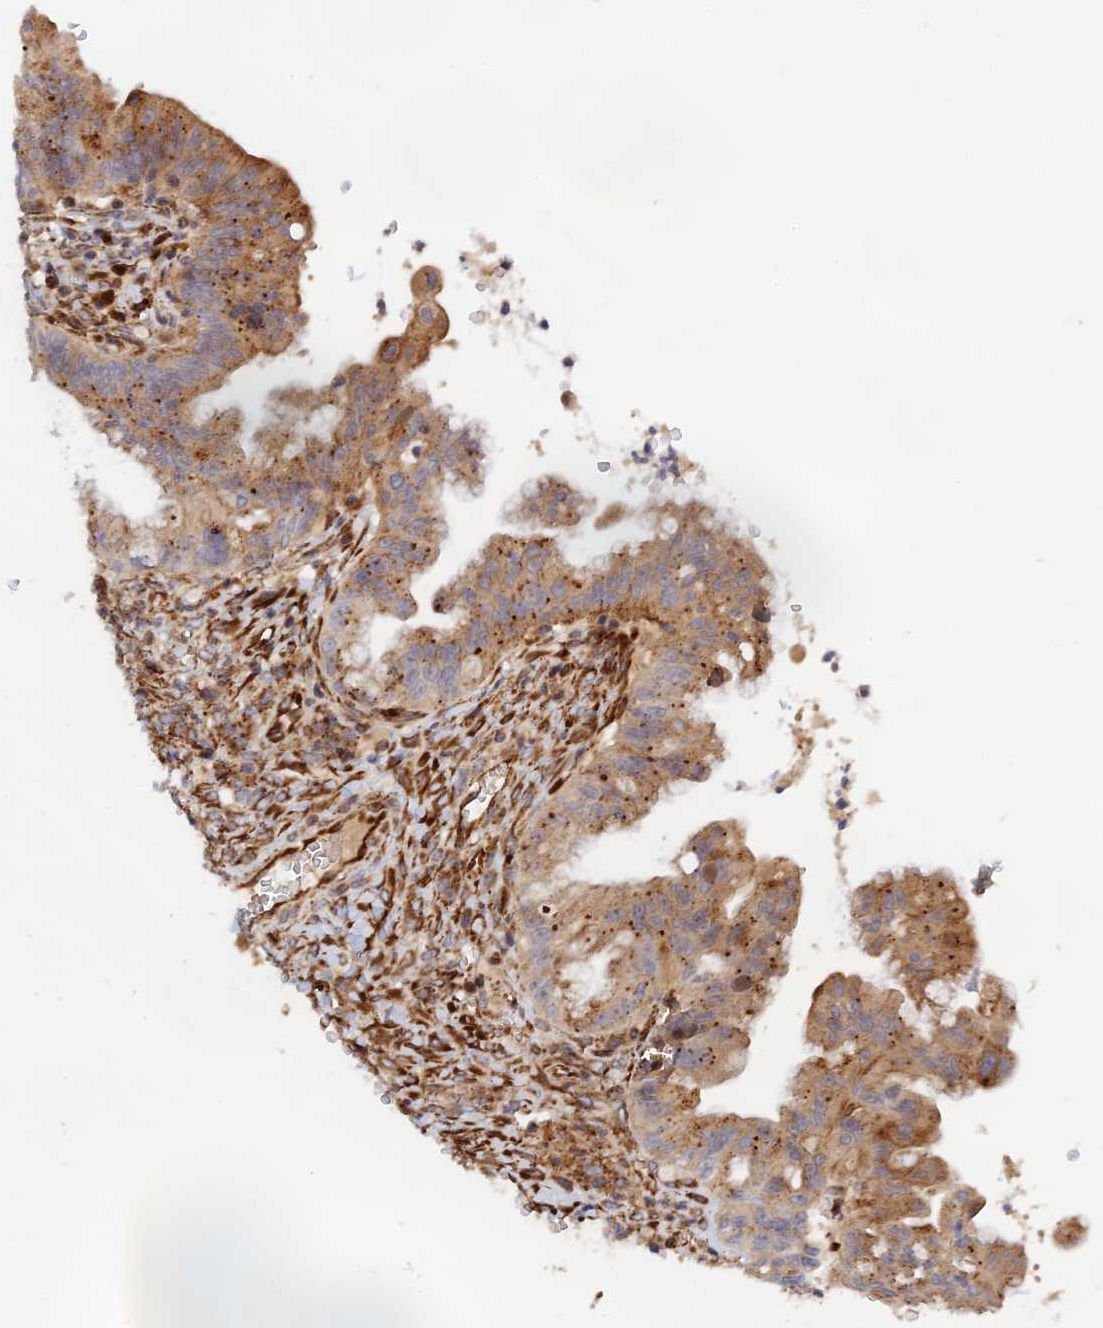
{"staining": {"intensity": "moderate", "quantity": ">75%", "location": "cytoplasmic/membranous"}, "tissue": "ovarian cancer", "cell_type": "Tumor cells", "image_type": "cancer", "snomed": [{"axis": "morphology", "description": "Cystadenocarcinoma, mucinous, NOS"}, {"axis": "topography", "description": "Ovary"}], "caption": "Immunohistochemical staining of human ovarian cancer displays medium levels of moderate cytoplasmic/membranous protein expression in about >75% of tumor cells. Immunohistochemistry stains the protein of interest in brown and the nuclei are stained blue.", "gene": "PPP2R3C", "patient": {"sex": "female", "age": 70}}